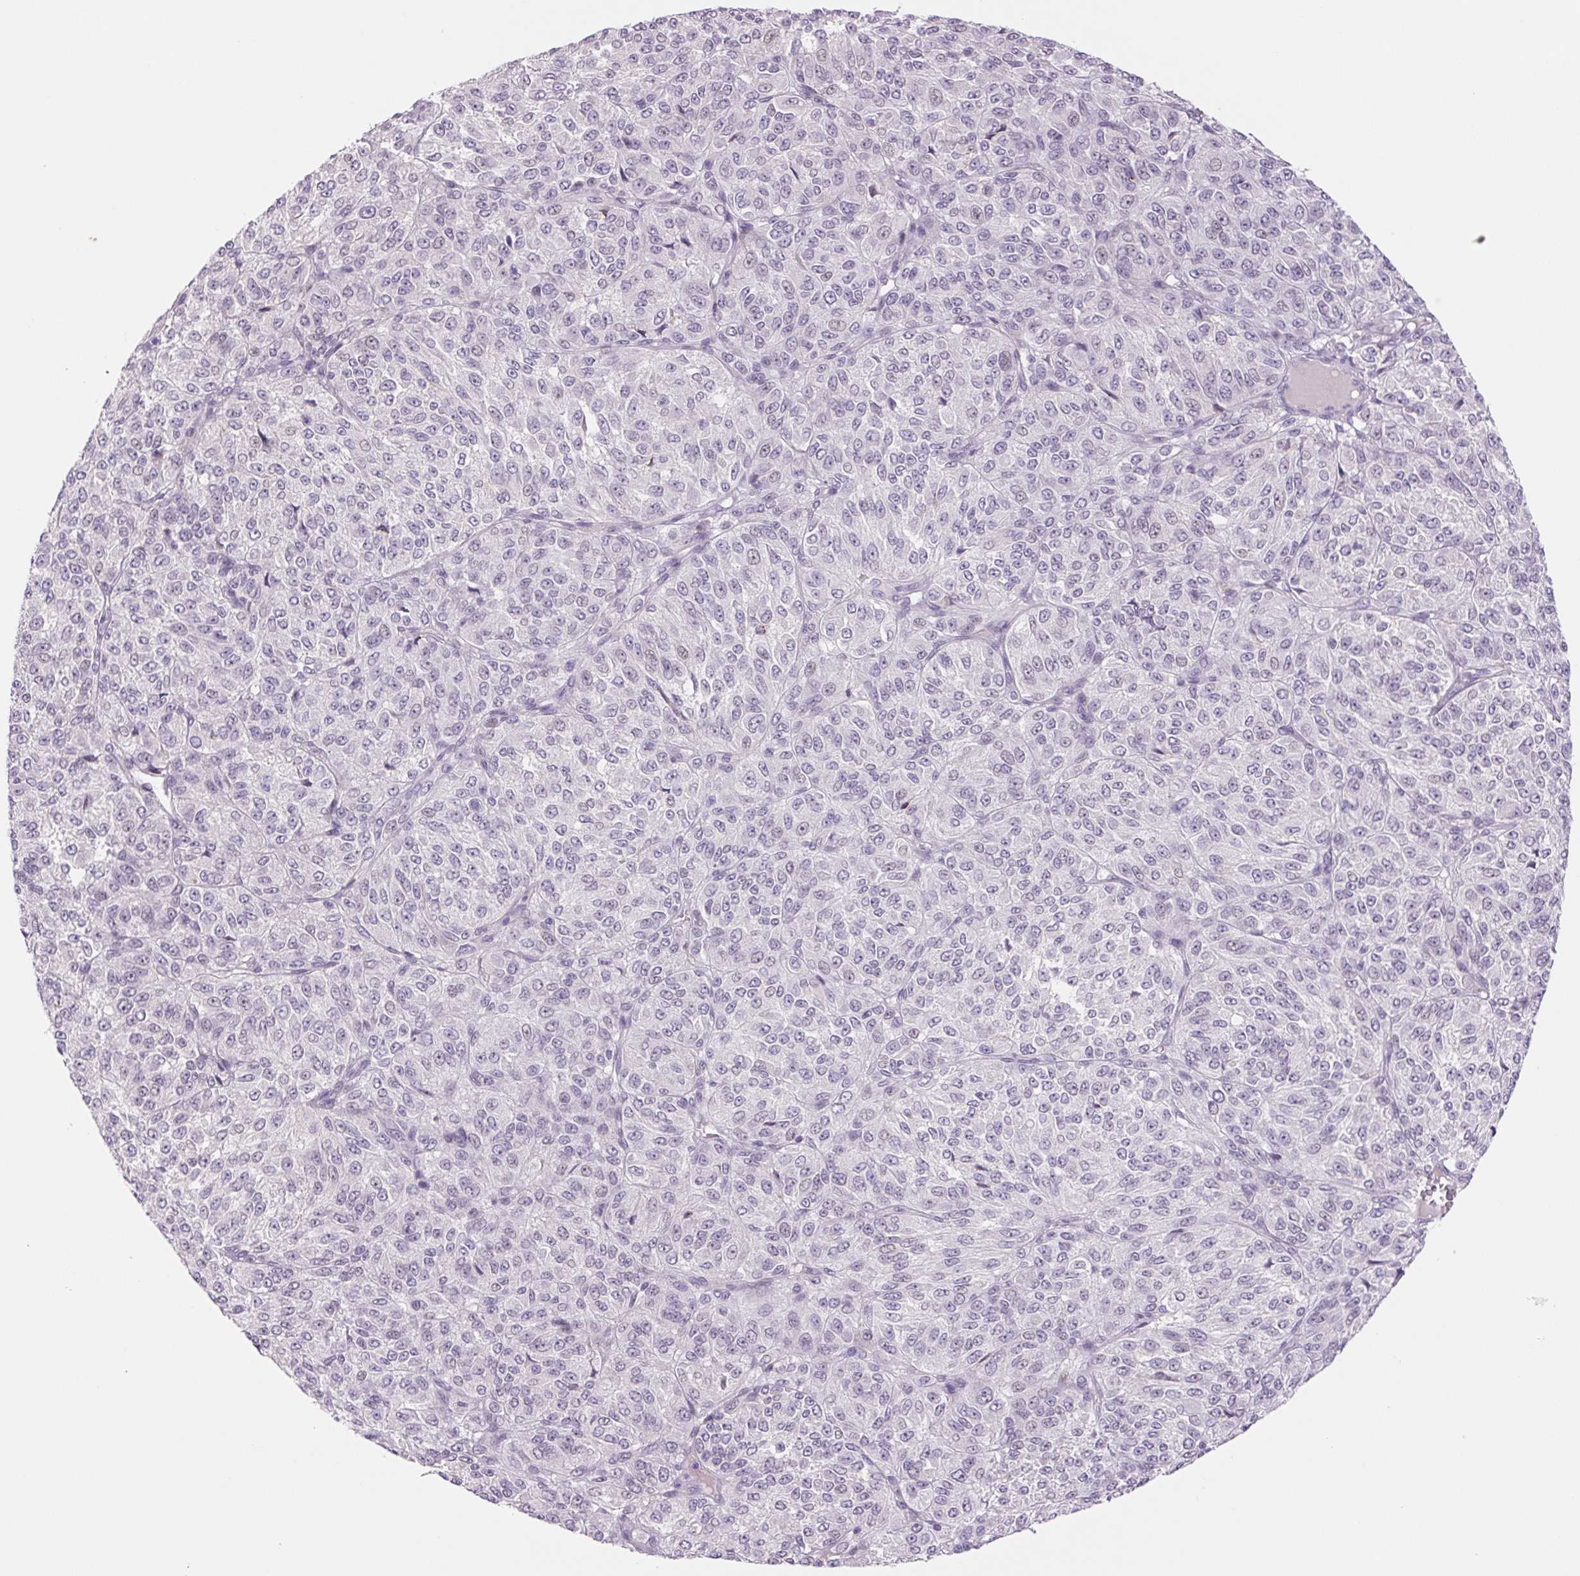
{"staining": {"intensity": "negative", "quantity": "none", "location": "none"}, "tissue": "melanoma", "cell_type": "Tumor cells", "image_type": "cancer", "snomed": [{"axis": "morphology", "description": "Malignant melanoma, Metastatic site"}, {"axis": "topography", "description": "Brain"}], "caption": "Immunohistochemical staining of human malignant melanoma (metastatic site) demonstrates no significant positivity in tumor cells.", "gene": "KRT1", "patient": {"sex": "female", "age": 56}}